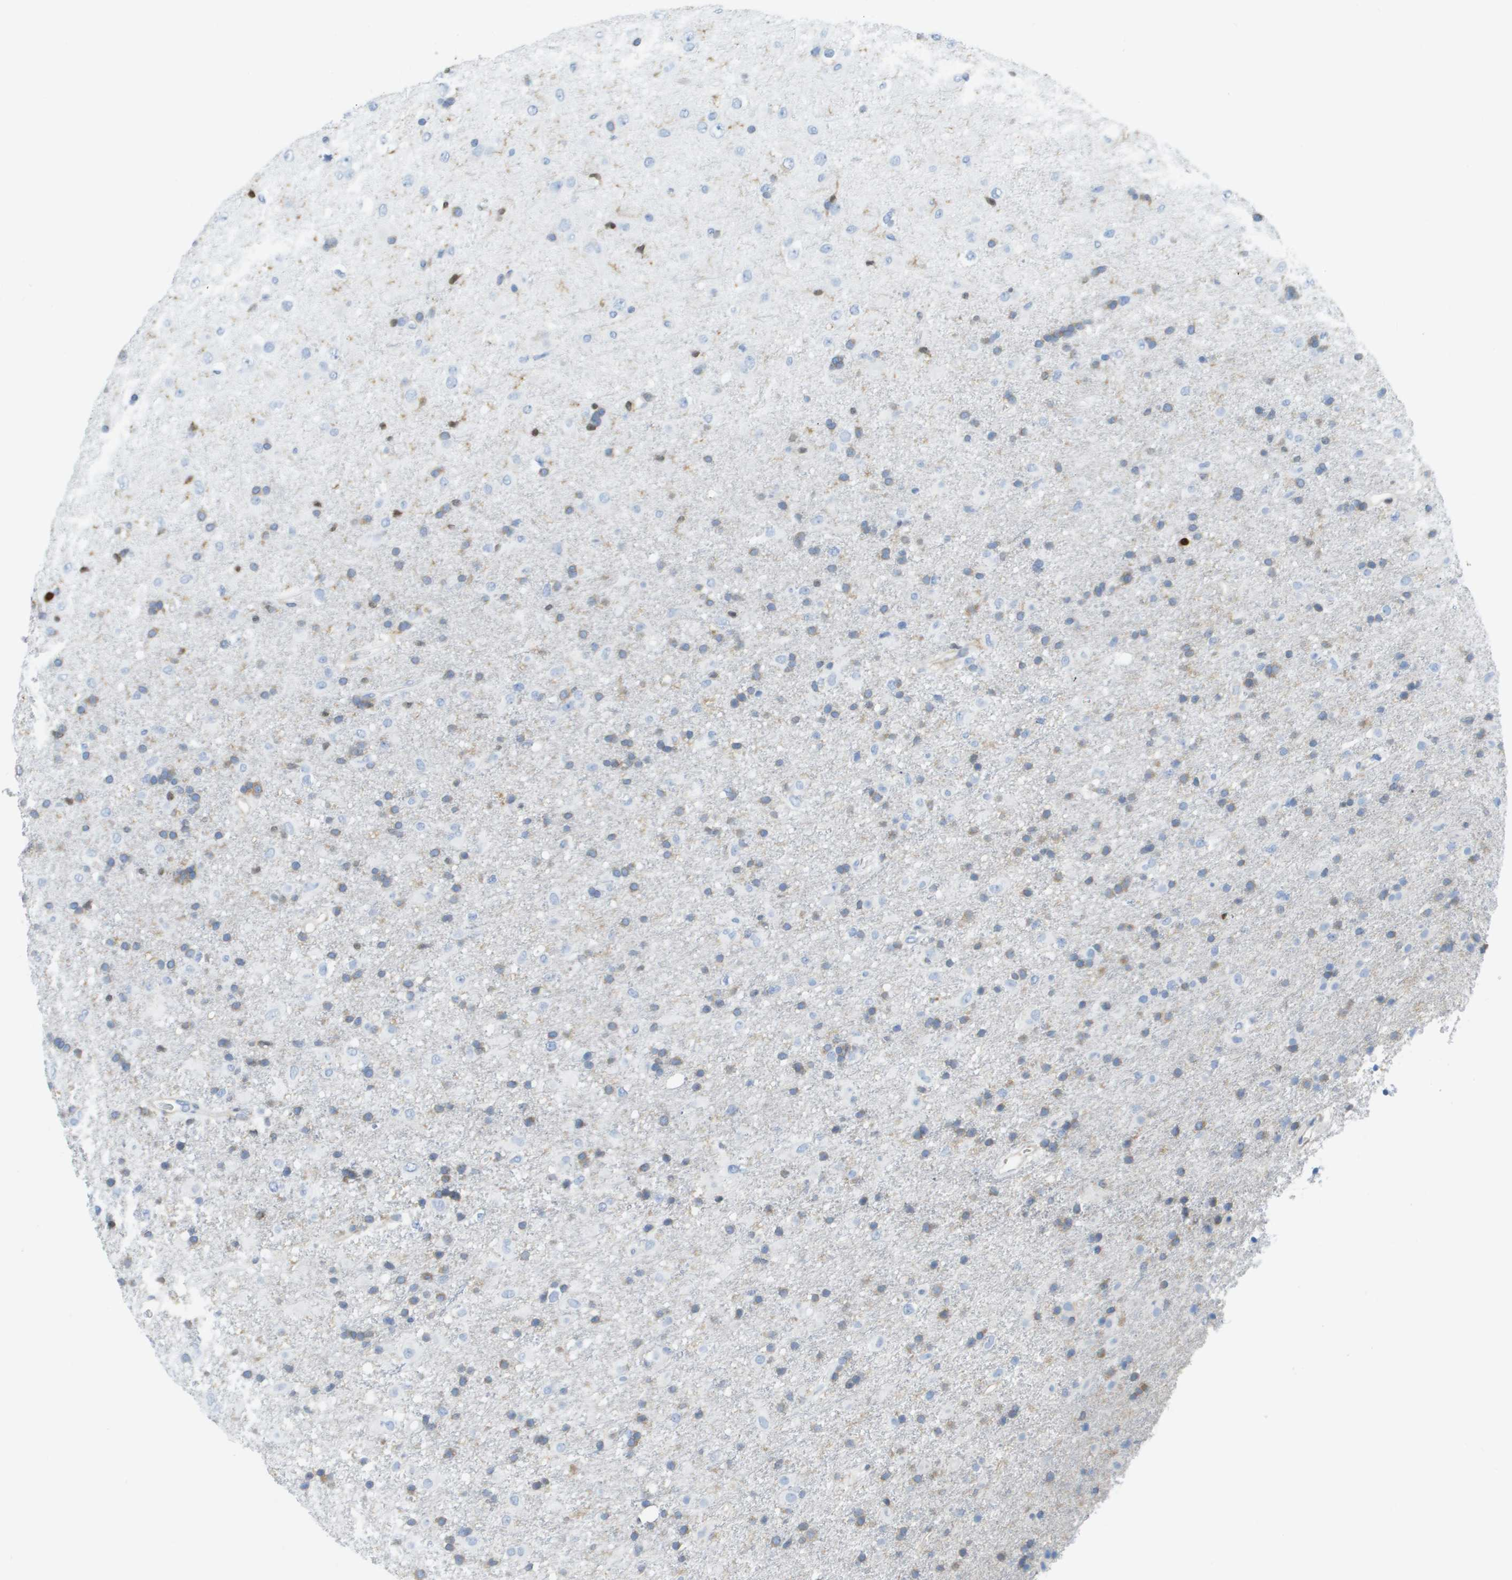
{"staining": {"intensity": "weak", "quantity": "<25%", "location": "cytoplasmic/membranous"}, "tissue": "glioma", "cell_type": "Tumor cells", "image_type": "cancer", "snomed": [{"axis": "morphology", "description": "Glioma, malignant, Low grade"}, {"axis": "topography", "description": "Brain"}], "caption": "This is an immunohistochemistry (IHC) histopathology image of human glioma. There is no expression in tumor cells.", "gene": "DOCK5", "patient": {"sex": "male", "age": 65}}